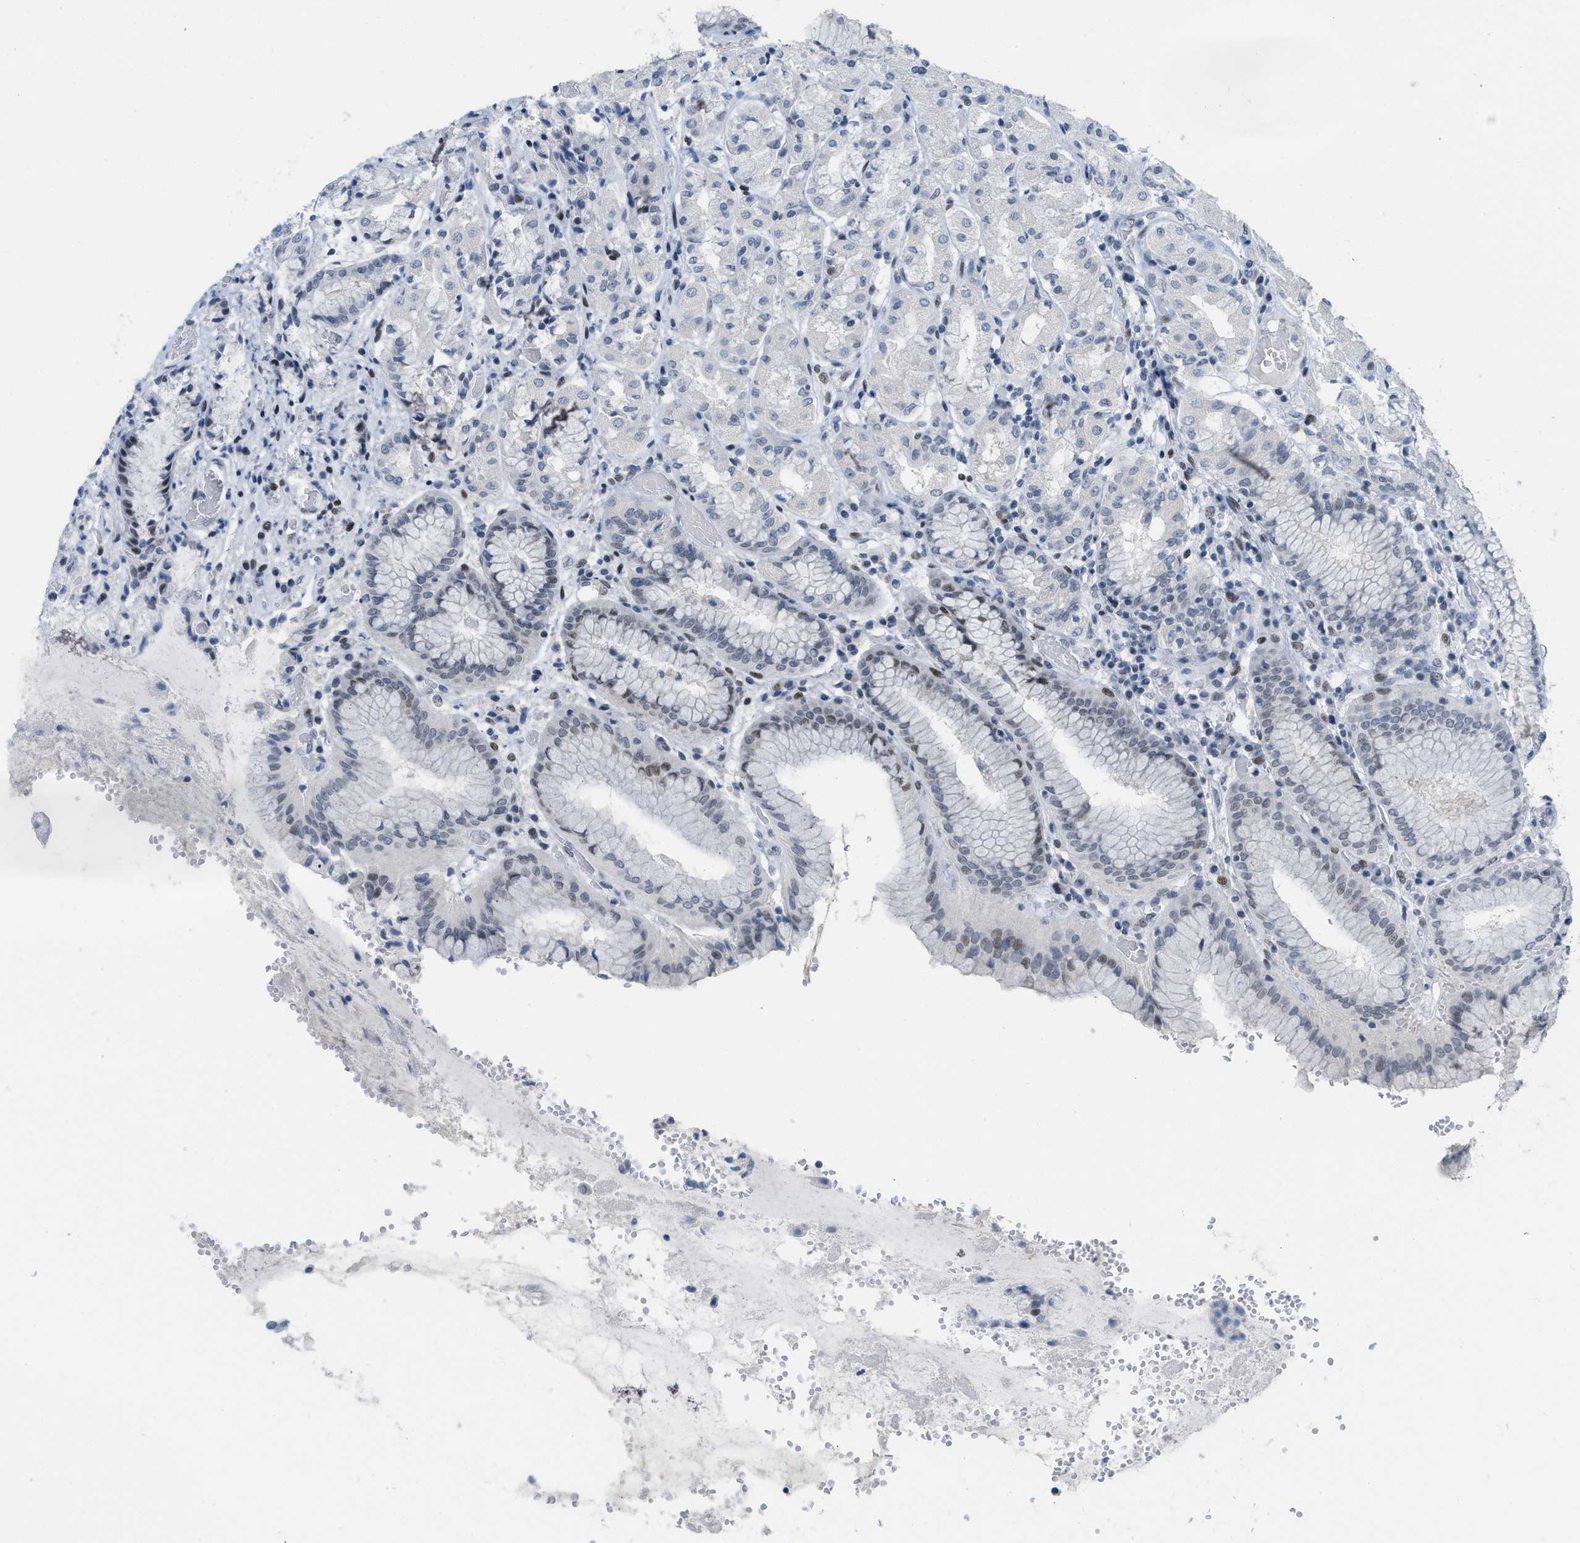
{"staining": {"intensity": "moderate", "quantity": "<25%", "location": "nuclear"}, "tissue": "stomach", "cell_type": "Glandular cells", "image_type": "normal", "snomed": [{"axis": "morphology", "description": "Normal tissue, NOS"}, {"axis": "topography", "description": "Stomach"}, {"axis": "topography", "description": "Stomach, lower"}], "caption": "The photomicrograph demonstrates staining of unremarkable stomach, revealing moderate nuclear protein positivity (brown color) within glandular cells.", "gene": "PBX1", "patient": {"sex": "female", "age": 56}}